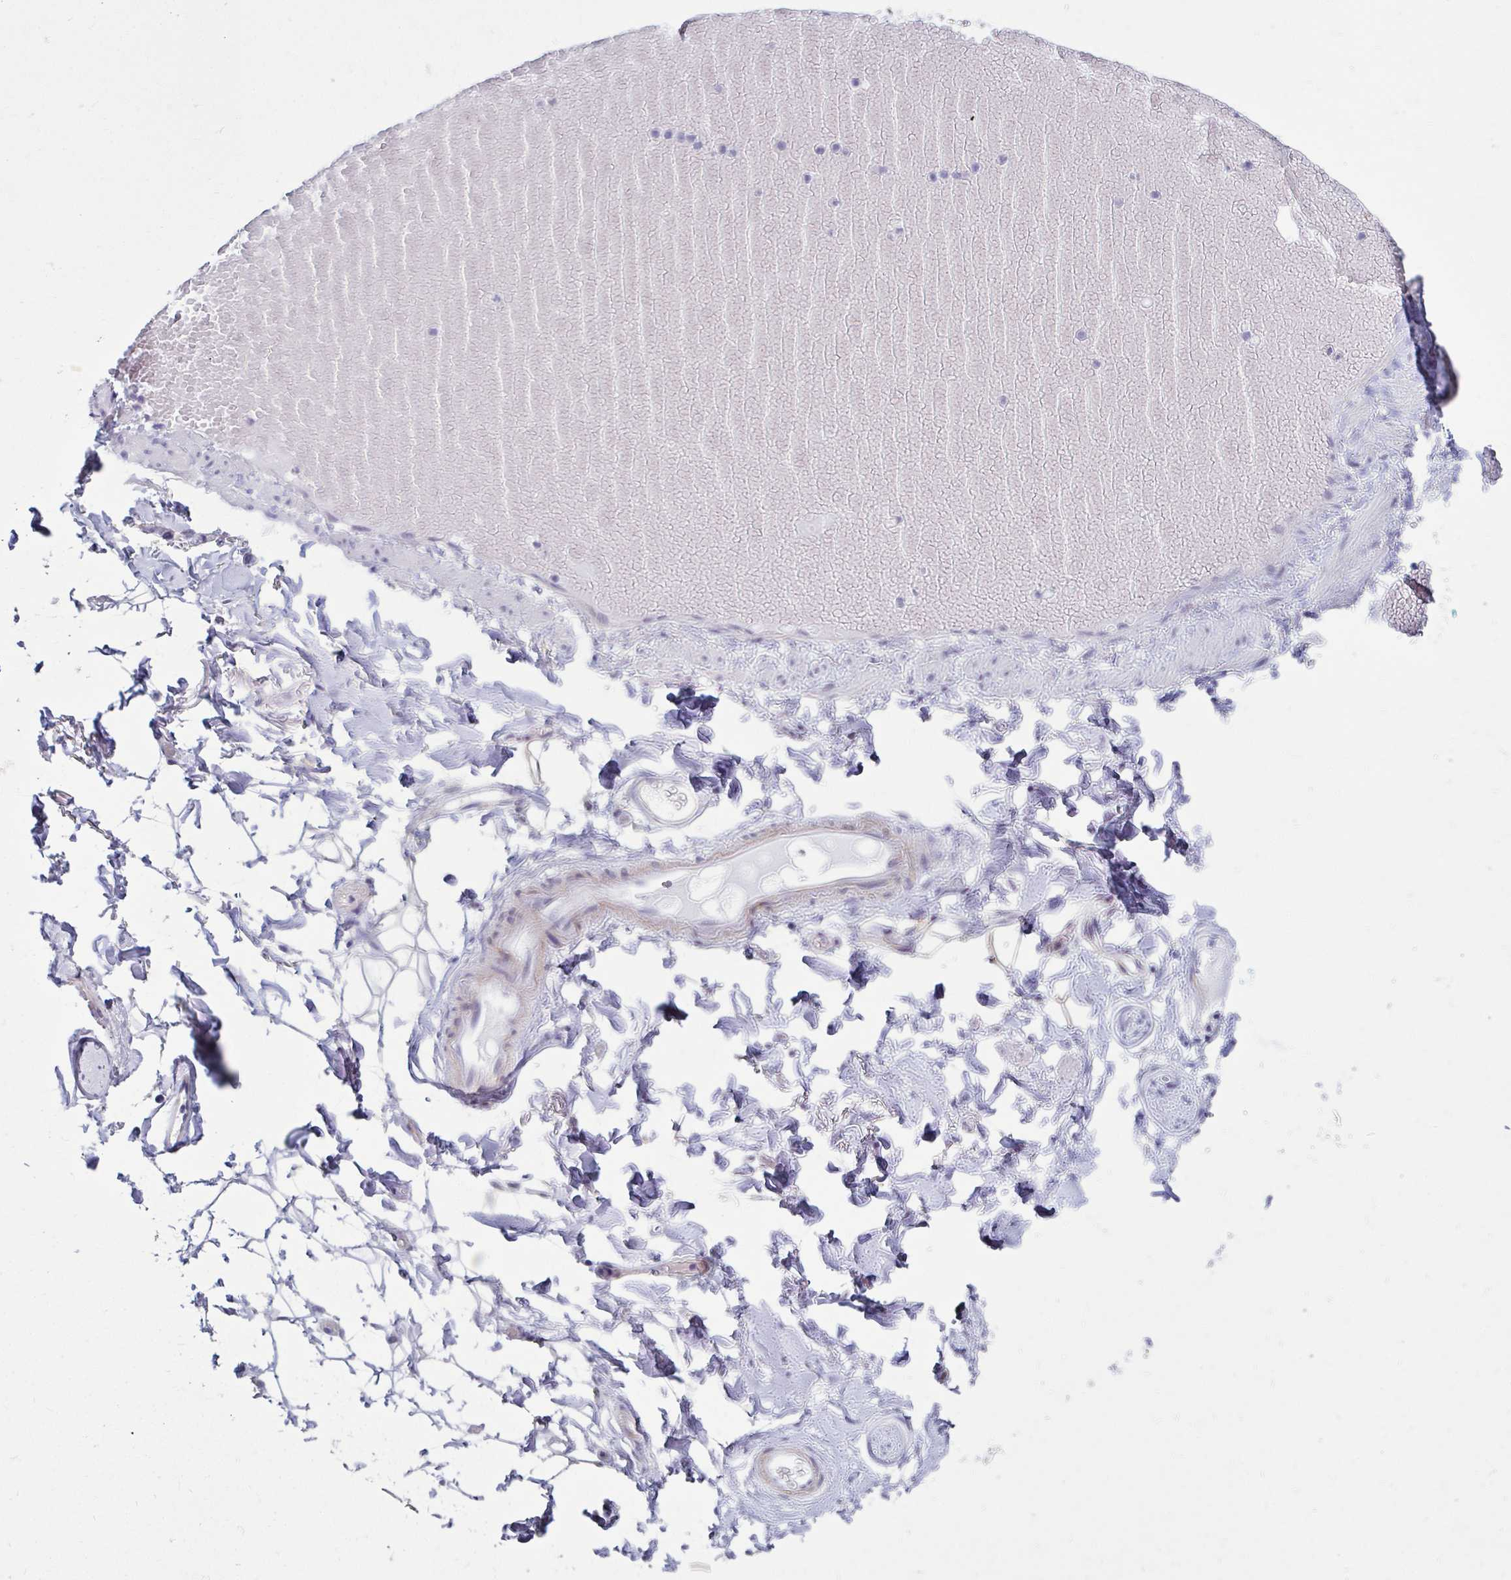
{"staining": {"intensity": "negative", "quantity": "none", "location": "none"}, "tissue": "adipose tissue", "cell_type": "Adipocytes", "image_type": "normal", "snomed": [{"axis": "morphology", "description": "Normal tissue, NOS"}, {"axis": "topography", "description": "Anal"}, {"axis": "topography", "description": "Peripheral nerve tissue"}], "caption": "Micrograph shows no protein positivity in adipocytes of benign adipose tissue. Brightfield microscopy of IHC stained with DAB (brown) and hematoxylin (blue), captured at high magnification.", "gene": "ANKRD62", "patient": {"sex": "male", "age": 78}}